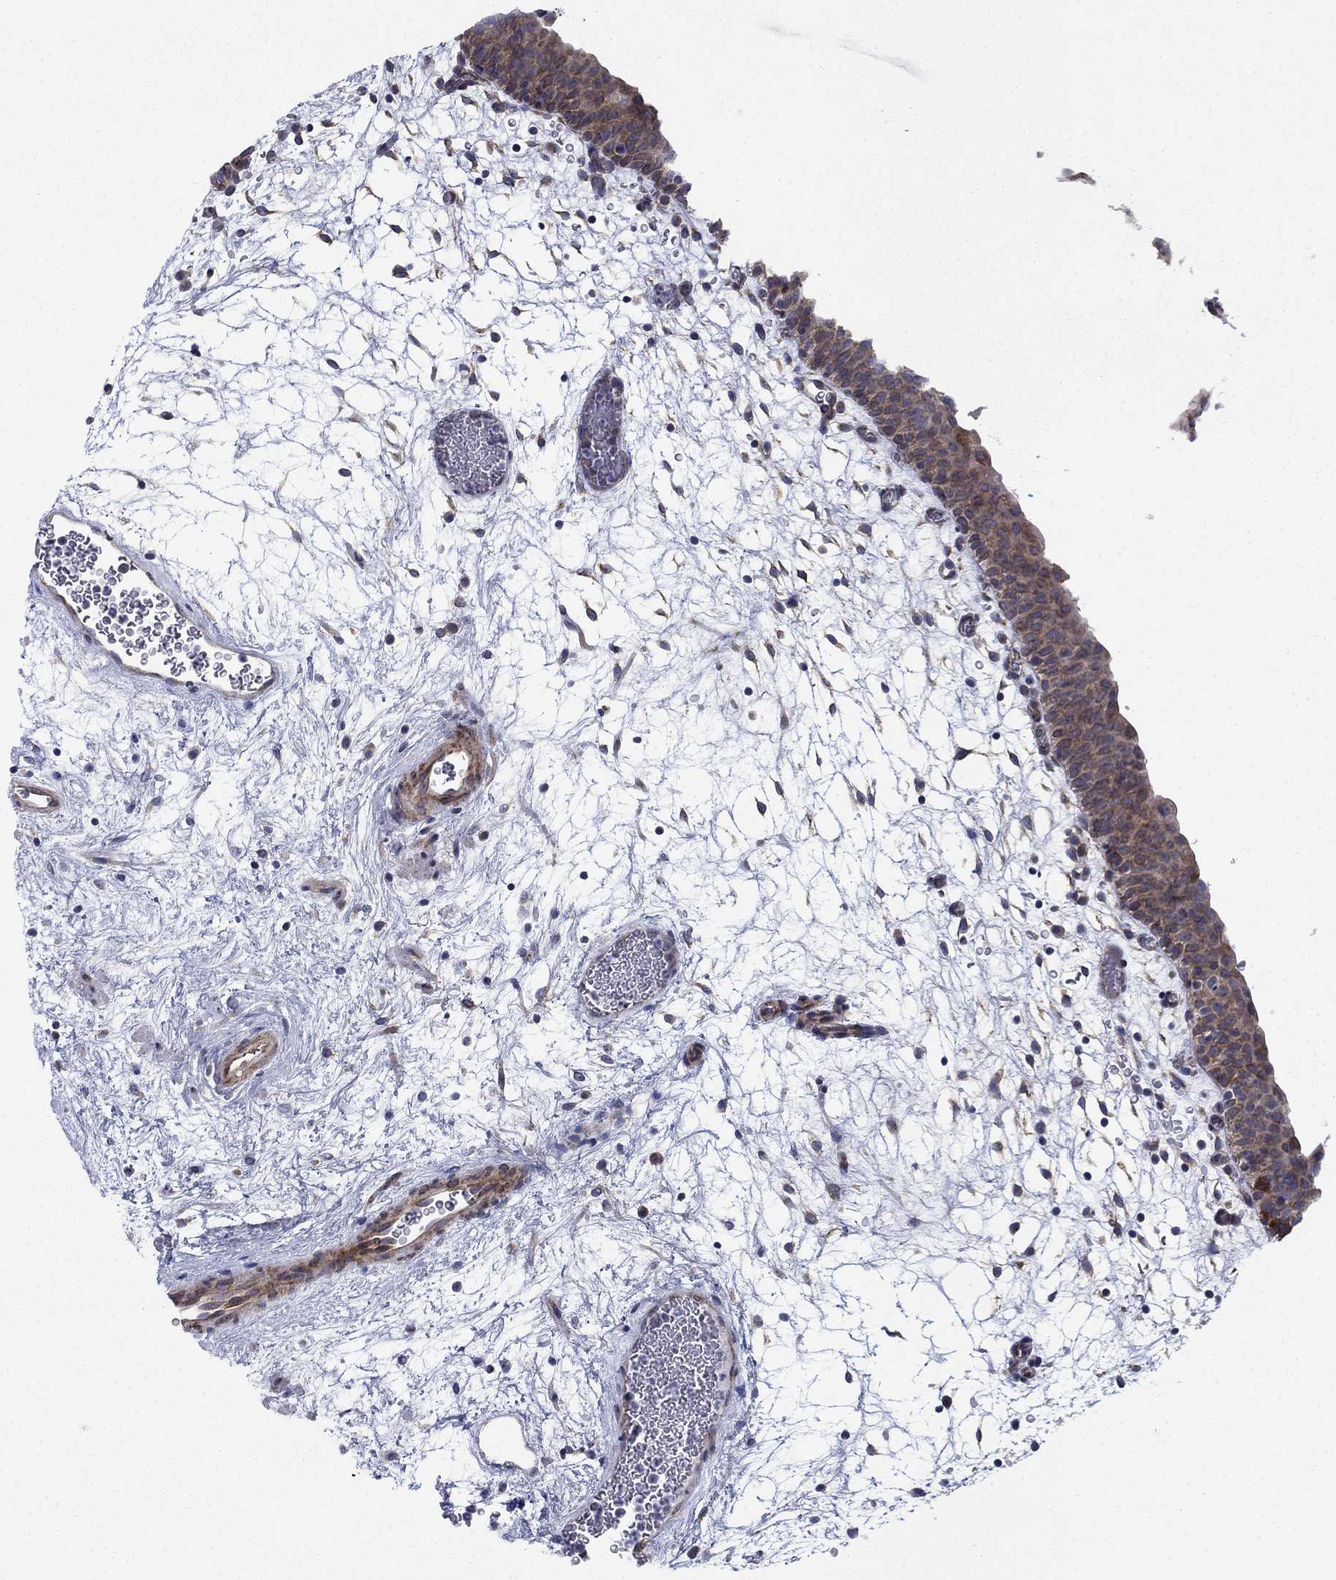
{"staining": {"intensity": "moderate", "quantity": "25%-75%", "location": "cytoplasmic/membranous"}, "tissue": "urinary bladder", "cell_type": "Urothelial cells", "image_type": "normal", "snomed": [{"axis": "morphology", "description": "Normal tissue, NOS"}, {"axis": "topography", "description": "Urinary bladder"}], "caption": "Protein expression analysis of benign urinary bladder shows moderate cytoplasmic/membranous positivity in about 25%-75% of urothelial cells. (DAB = brown stain, brightfield microscopy at high magnification).", "gene": "FXR1", "patient": {"sex": "male", "age": 37}}